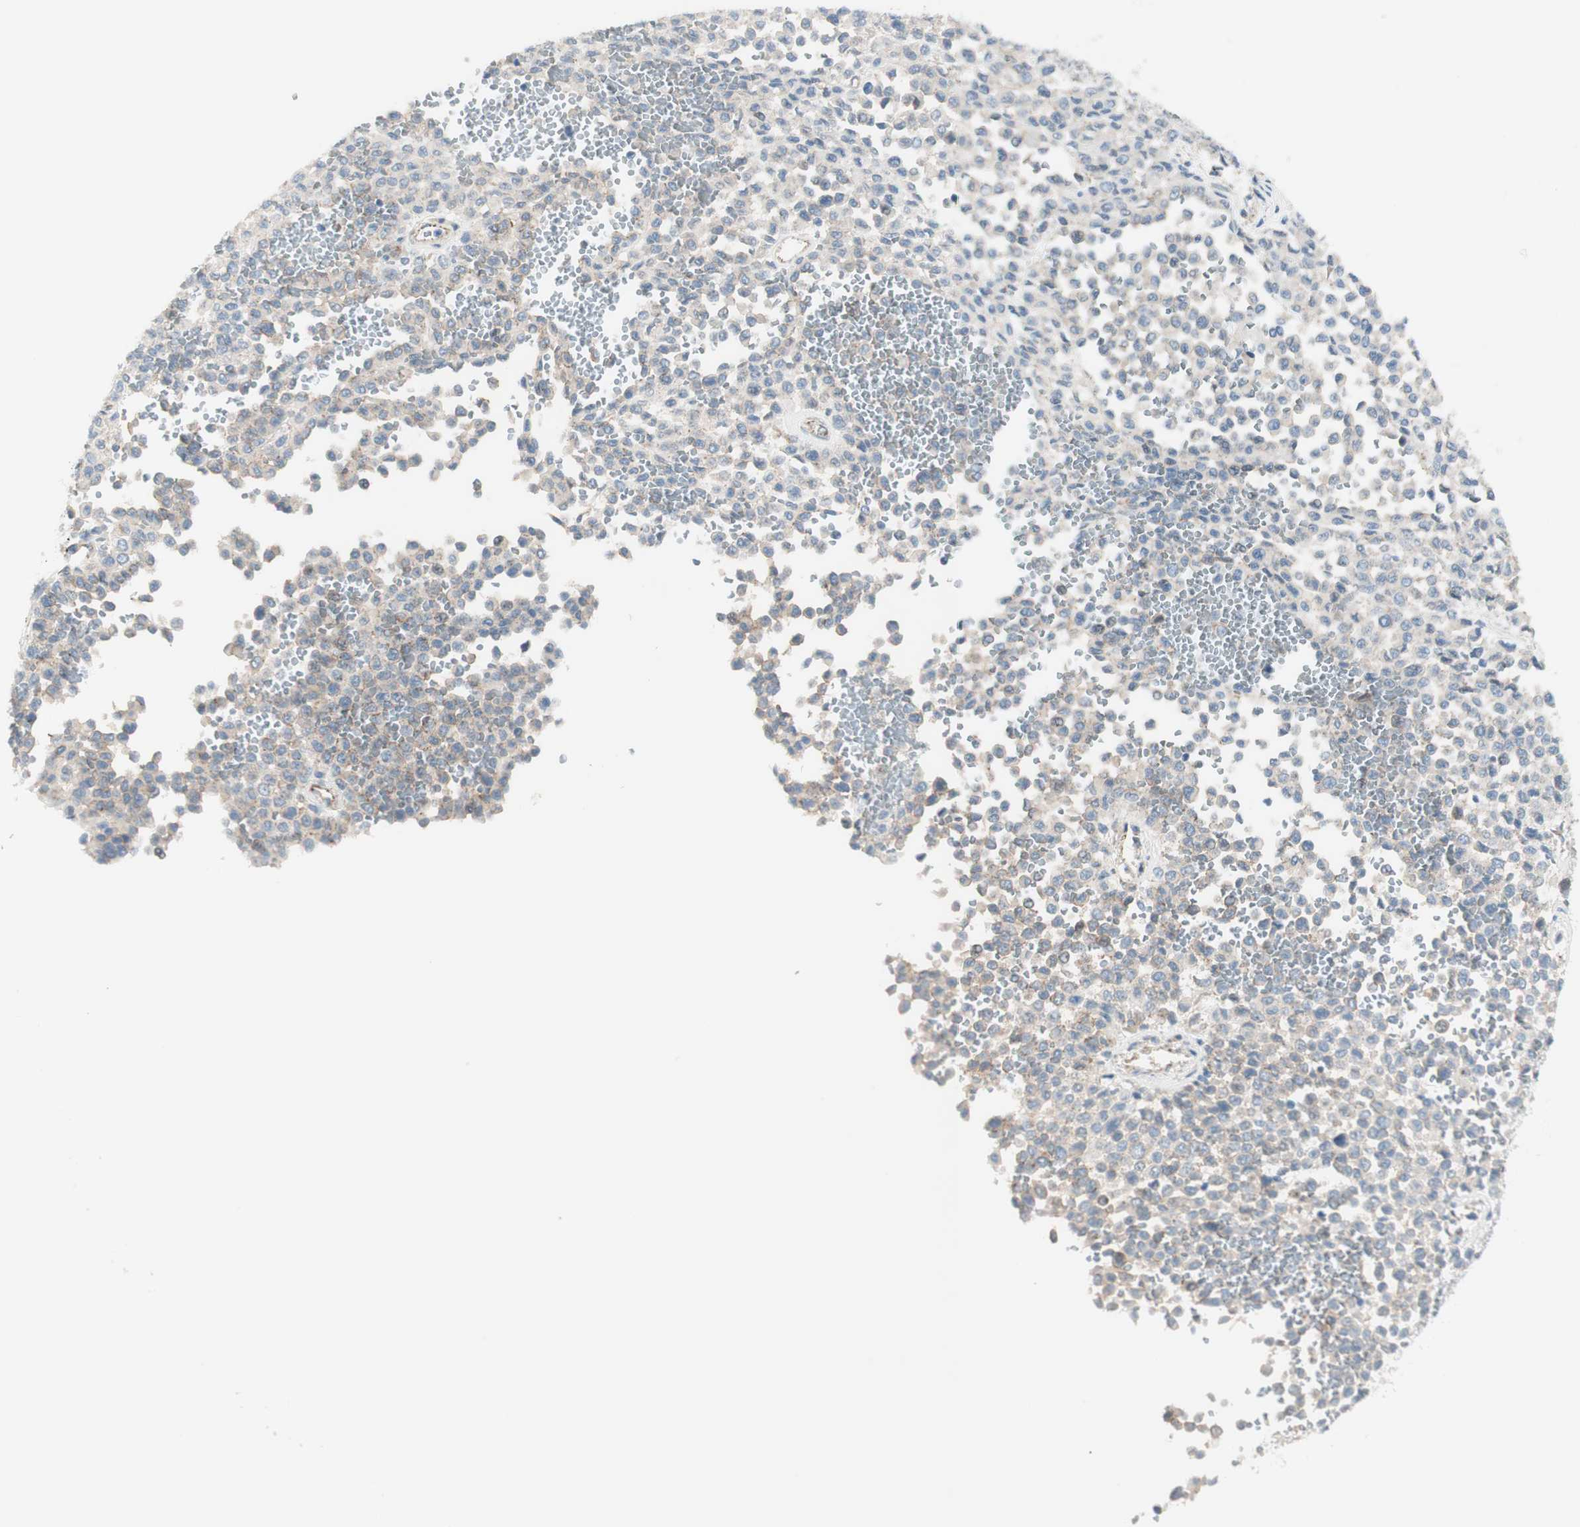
{"staining": {"intensity": "negative", "quantity": "none", "location": "none"}, "tissue": "melanoma", "cell_type": "Tumor cells", "image_type": "cancer", "snomed": [{"axis": "morphology", "description": "Malignant melanoma, Metastatic site"}, {"axis": "topography", "description": "Pancreas"}], "caption": "IHC histopathology image of melanoma stained for a protein (brown), which demonstrates no positivity in tumor cells.", "gene": "TJP1", "patient": {"sex": "female", "age": 30}}